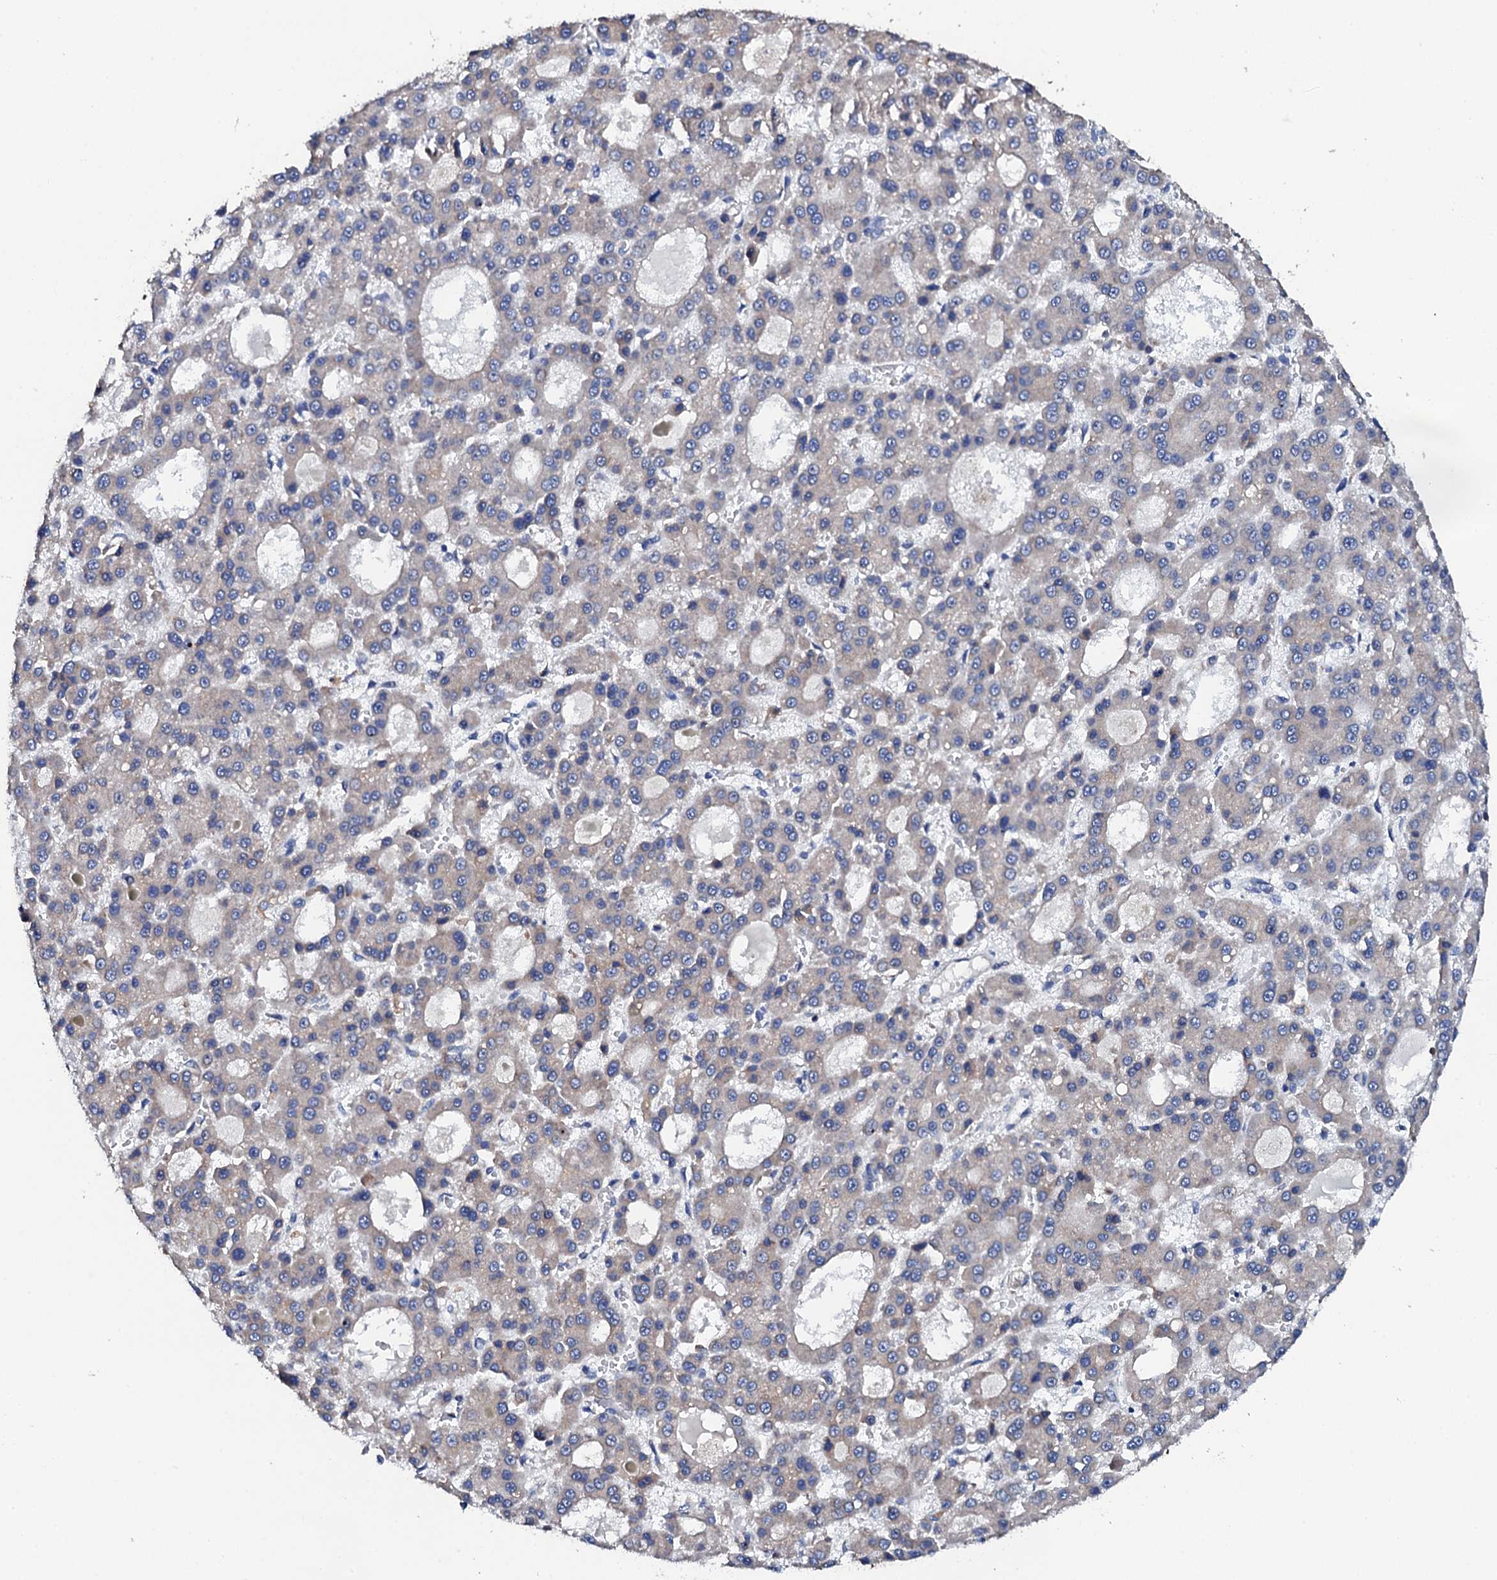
{"staining": {"intensity": "weak", "quantity": "<25%", "location": "cytoplasmic/membranous"}, "tissue": "liver cancer", "cell_type": "Tumor cells", "image_type": "cancer", "snomed": [{"axis": "morphology", "description": "Carcinoma, Hepatocellular, NOS"}, {"axis": "topography", "description": "Liver"}], "caption": "Tumor cells are negative for brown protein staining in liver cancer.", "gene": "LIPT2", "patient": {"sex": "male", "age": 70}}